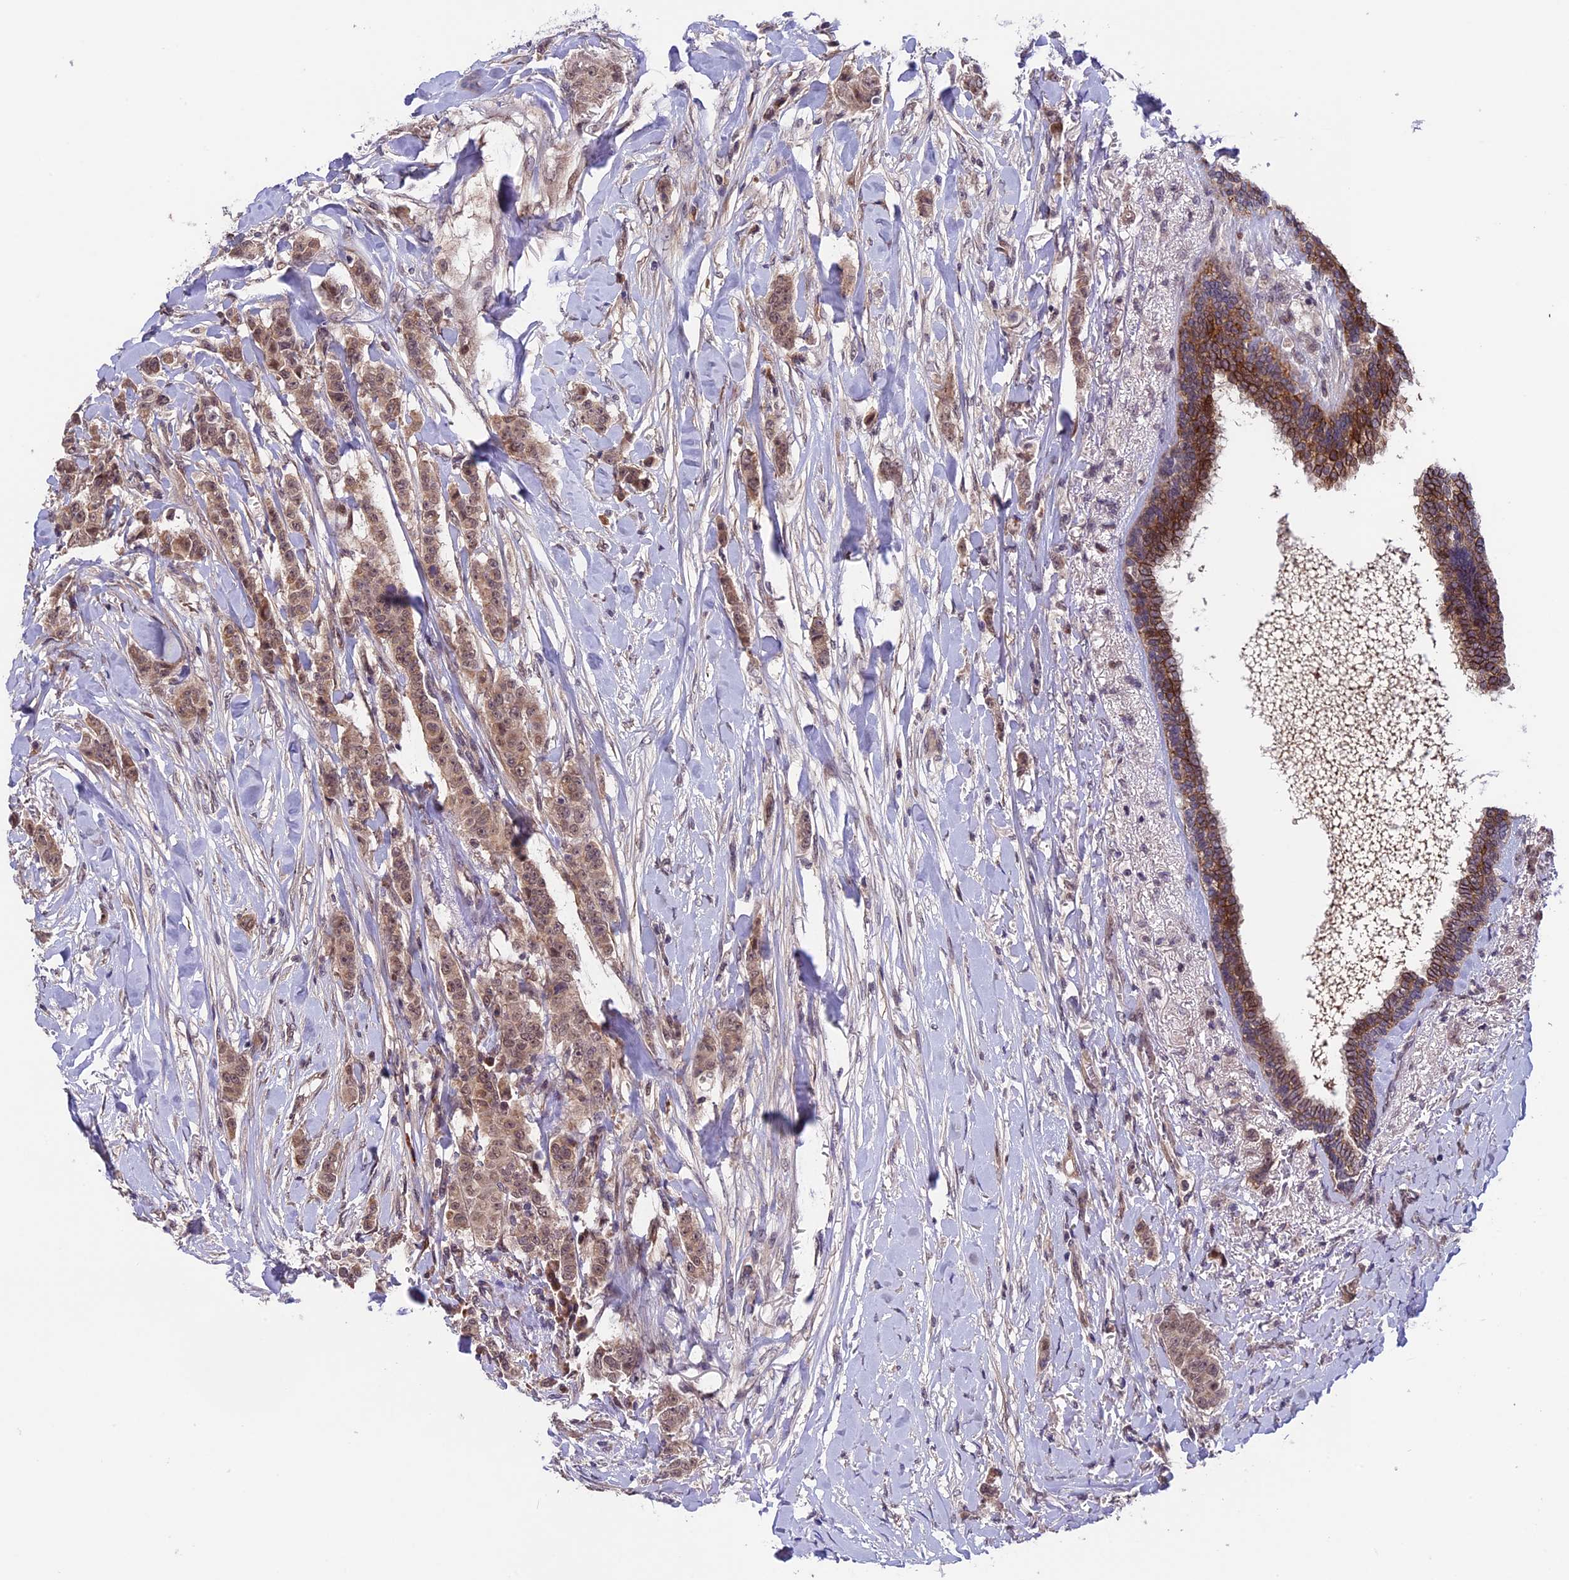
{"staining": {"intensity": "weak", "quantity": ">75%", "location": "cytoplasmic/membranous,nuclear"}, "tissue": "breast cancer", "cell_type": "Tumor cells", "image_type": "cancer", "snomed": [{"axis": "morphology", "description": "Duct carcinoma"}, {"axis": "topography", "description": "Breast"}], "caption": "This micrograph displays IHC staining of human breast invasive ductal carcinoma, with low weak cytoplasmic/membranous and nuclear expression in approximately >75% of tumor cells.", "gene": "SIPA1L3", "patient": {"sex": "female", "age": 40}}